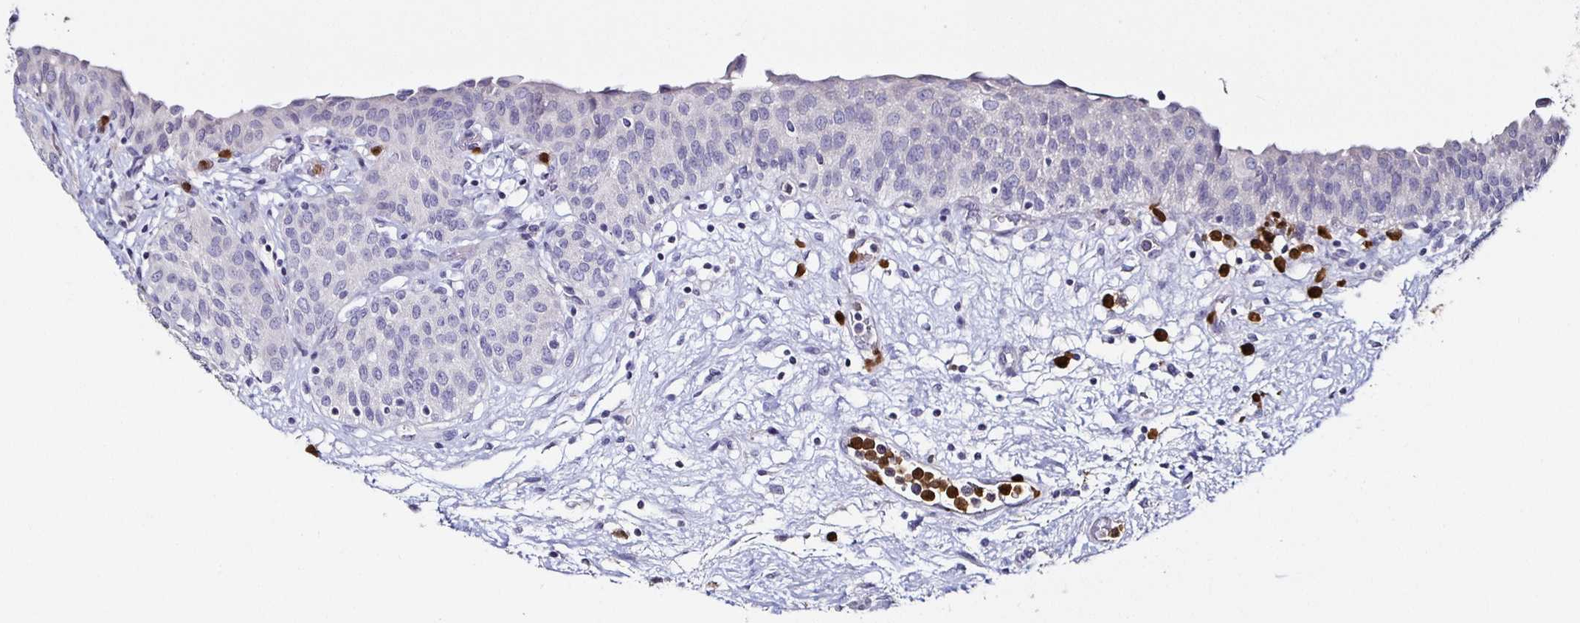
{"staining": {"intensity": "negative", "quantity": "none", "location": "none"}, "tissue": "urinary bladder", "cell_type": "Urothelial cells", "image_type": "normal", "snomed": [{"axis": "morphology", "description": "Normal tissue, NOS"}, {"axis": "topography", "description": "Urinary bladder"}], "caption": "Urinary bladder was stained to show a protein in brown. There is no significant expression in urothelial cells. (DAB (3,3'-diaminobenzidine) immunohistochemistry visualized using brightfield microscopy, high magnification).", "gene": "TLR4", "patient": {"sex": "male", "age": 68}}